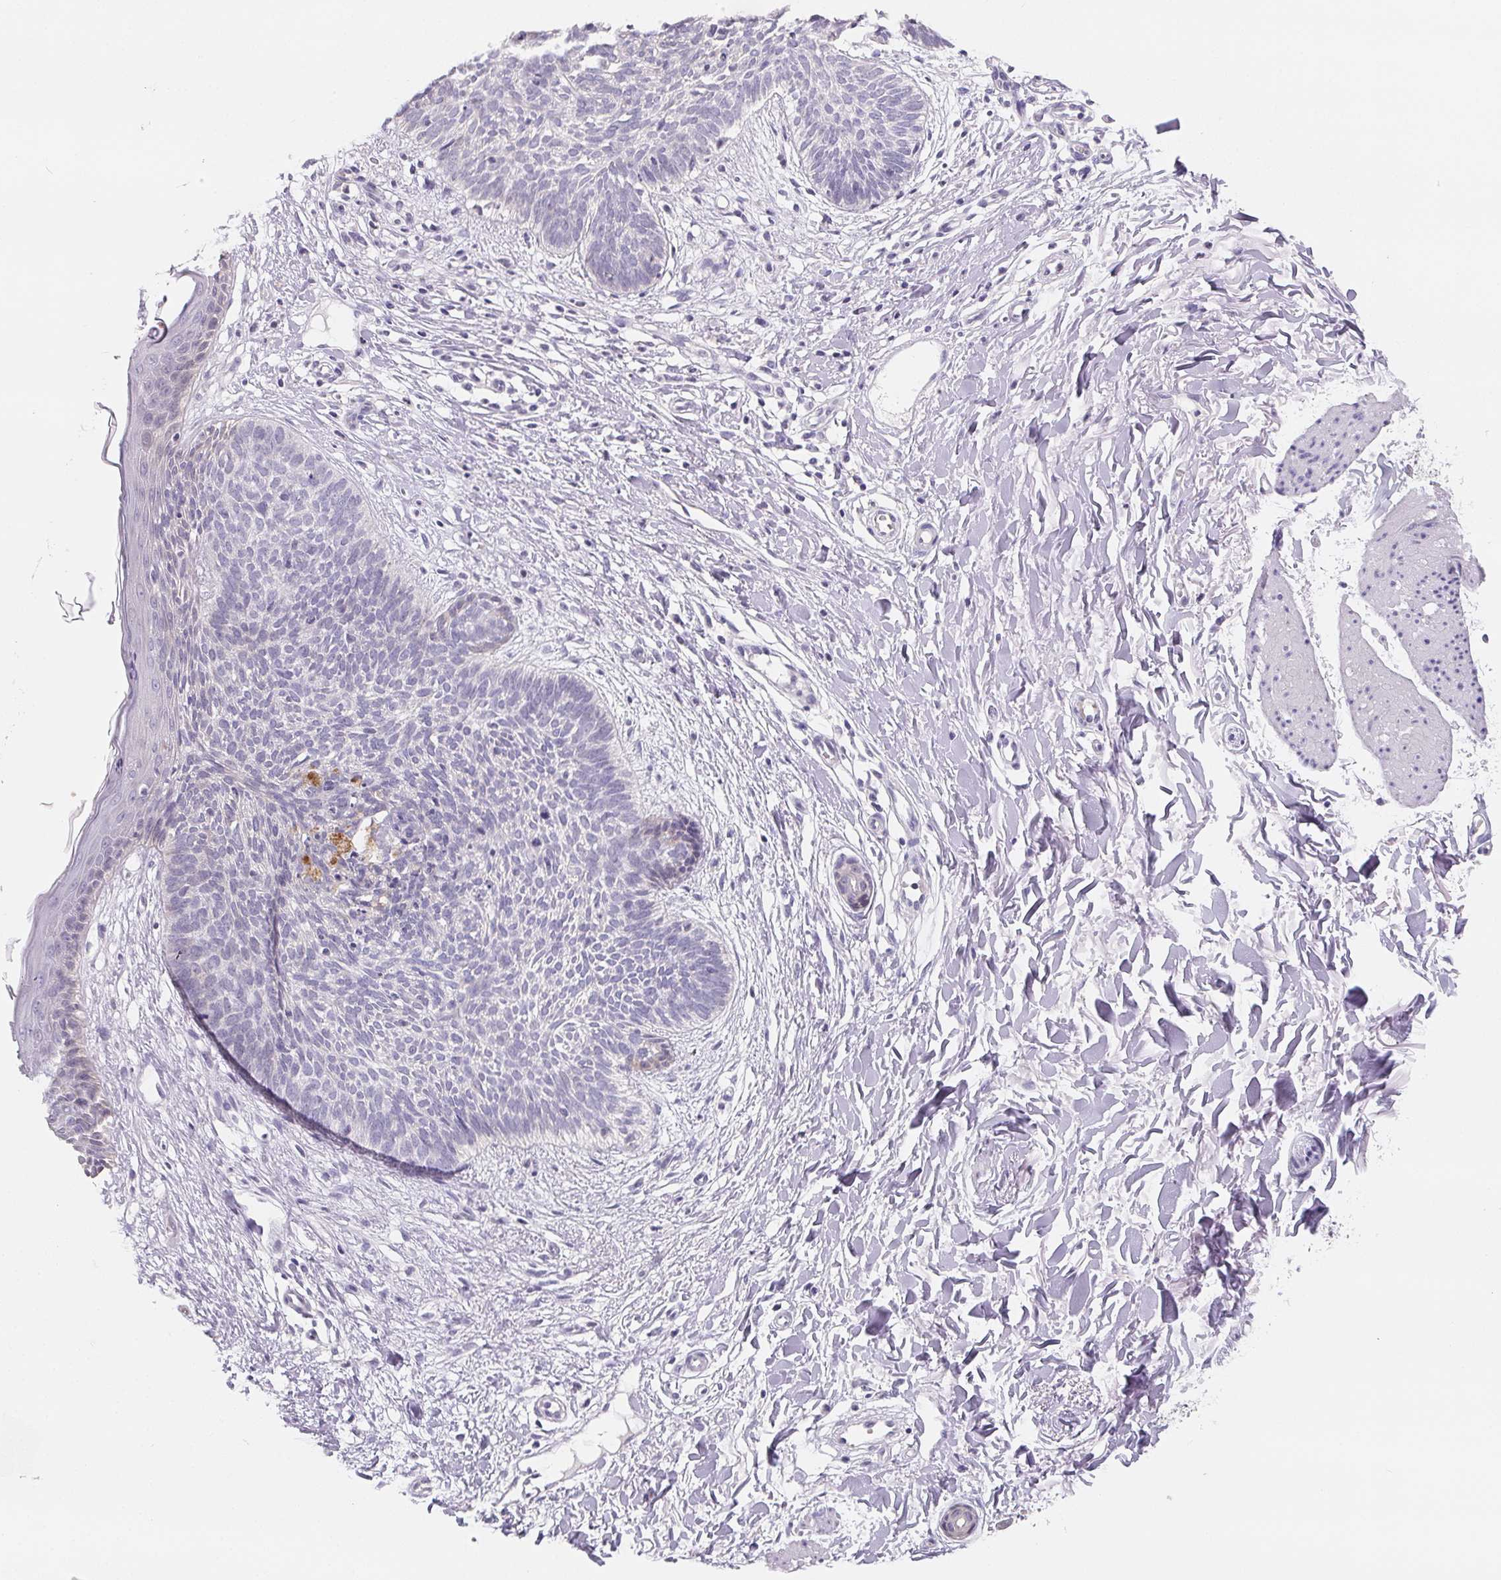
{"staining": {"intensity": "negative", "quantity": "none", "location": "none"}, "tissue": "skin cancer", "cell_type": "Tumor cells", "image_type": "cancer", "snomed": [{"axis": "morphology", "description": "Basal cell carcinoma"}, {"axis": "topography", "description": "Skin"}], "caption": "Tumor cells show no significant staining in basal cell carcinoma (skin).", "gene": "FDX1", "patient": {"sex": "female", "age": 84}}